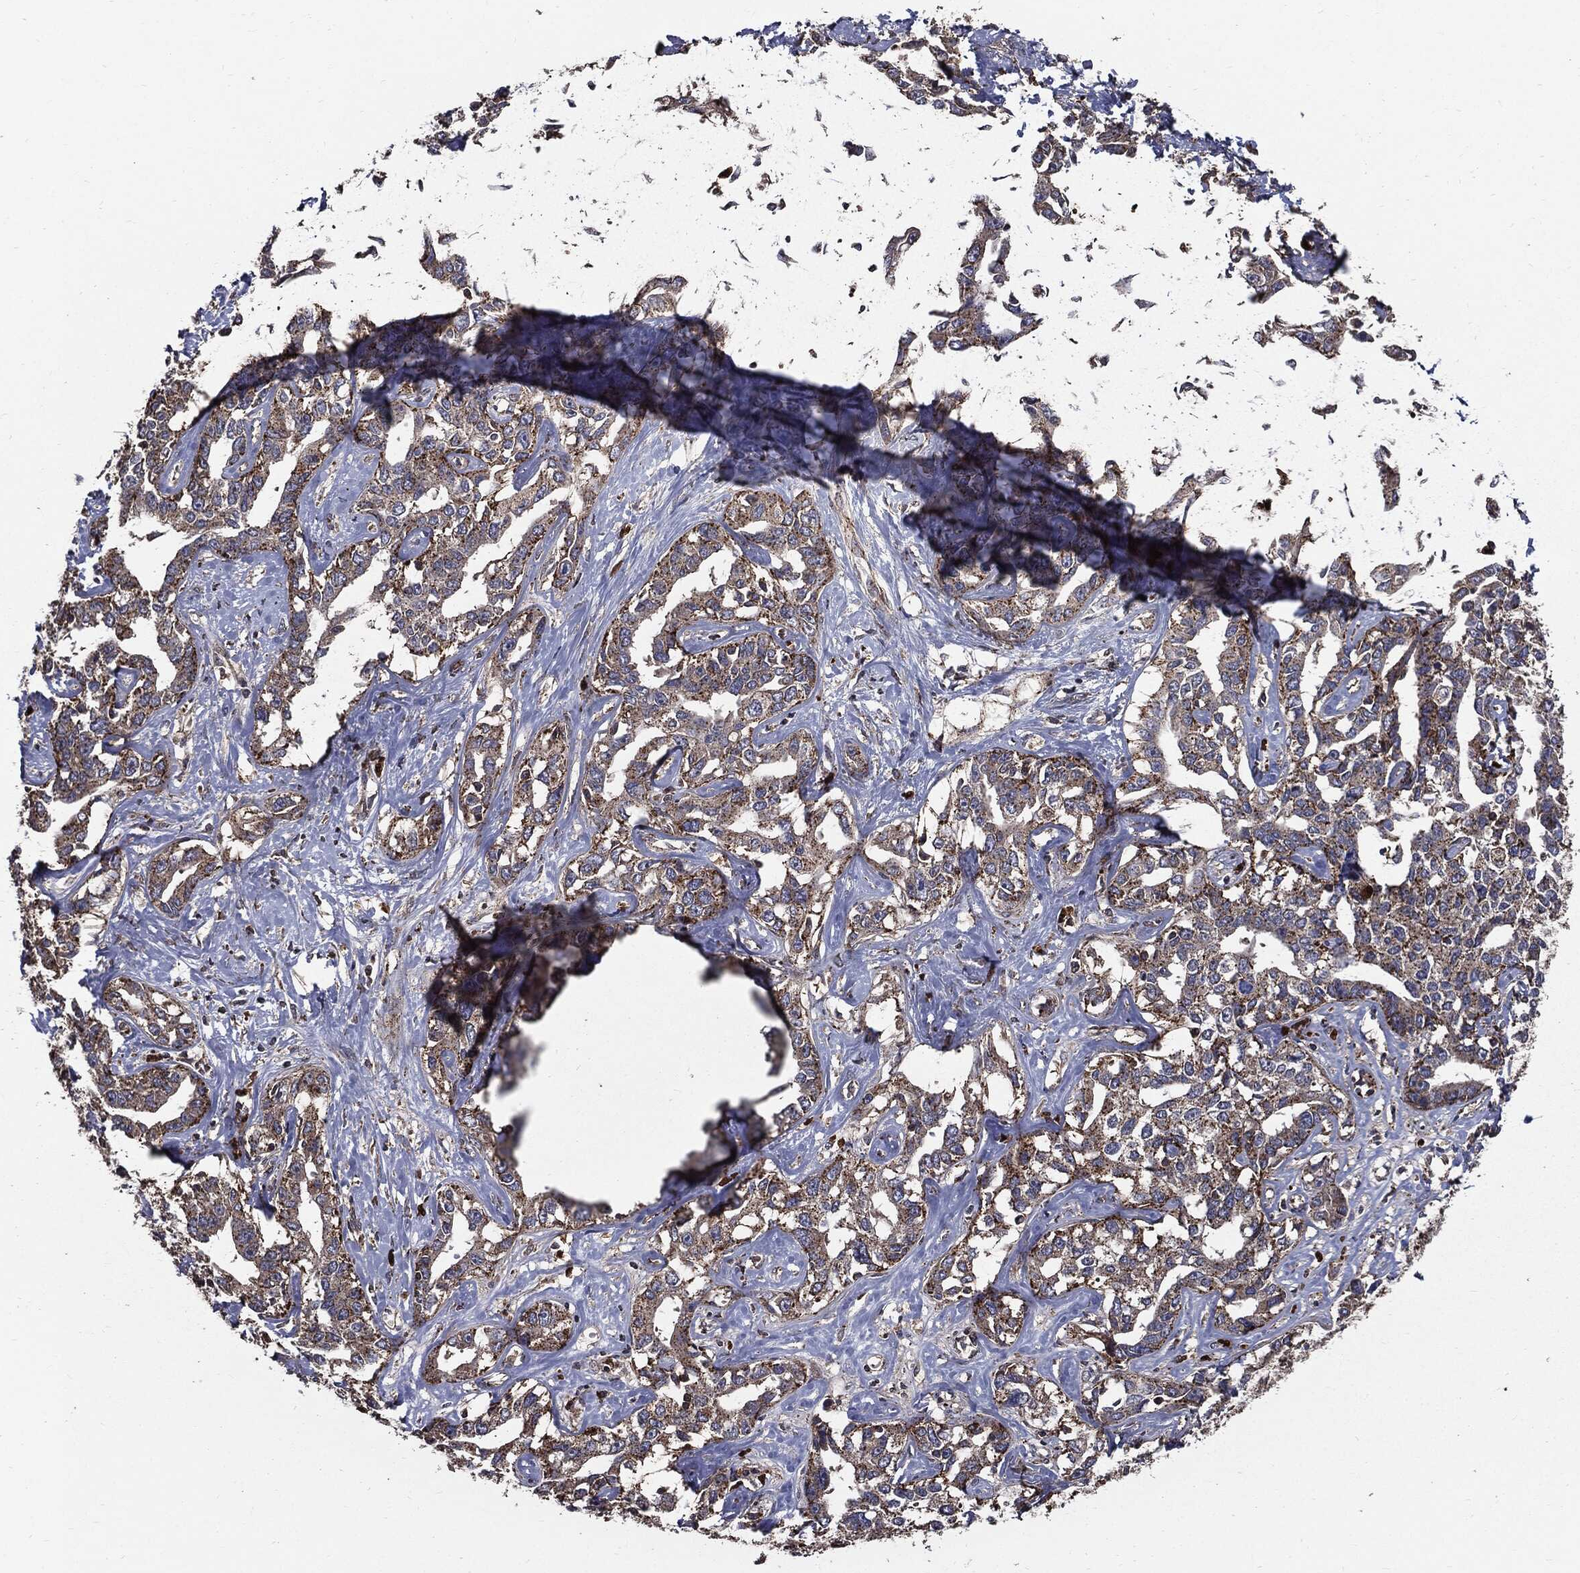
{"staining": {"intensity": "moderate", "quantity": "25%-75%", "location": "cytoplasmic/membranous"}, "tissue": "liver cancer", "cell_type": "Tumor cells", "image_type": "cancer", "snomed": [{"axis": "morphology", "description": "Cholangiocarcinoma"}, {"axis": "topography", "description": "Liver"}], "caption": "Brown immunohistochemical staining in human cholangiocarcinoma (liver) displays moderate cytoplasmic/membranous positivity in approximately 25%-75% of tumor cells.", "gene": "PDCD6IP", "patient": {"sex": "male", "age": 59}}